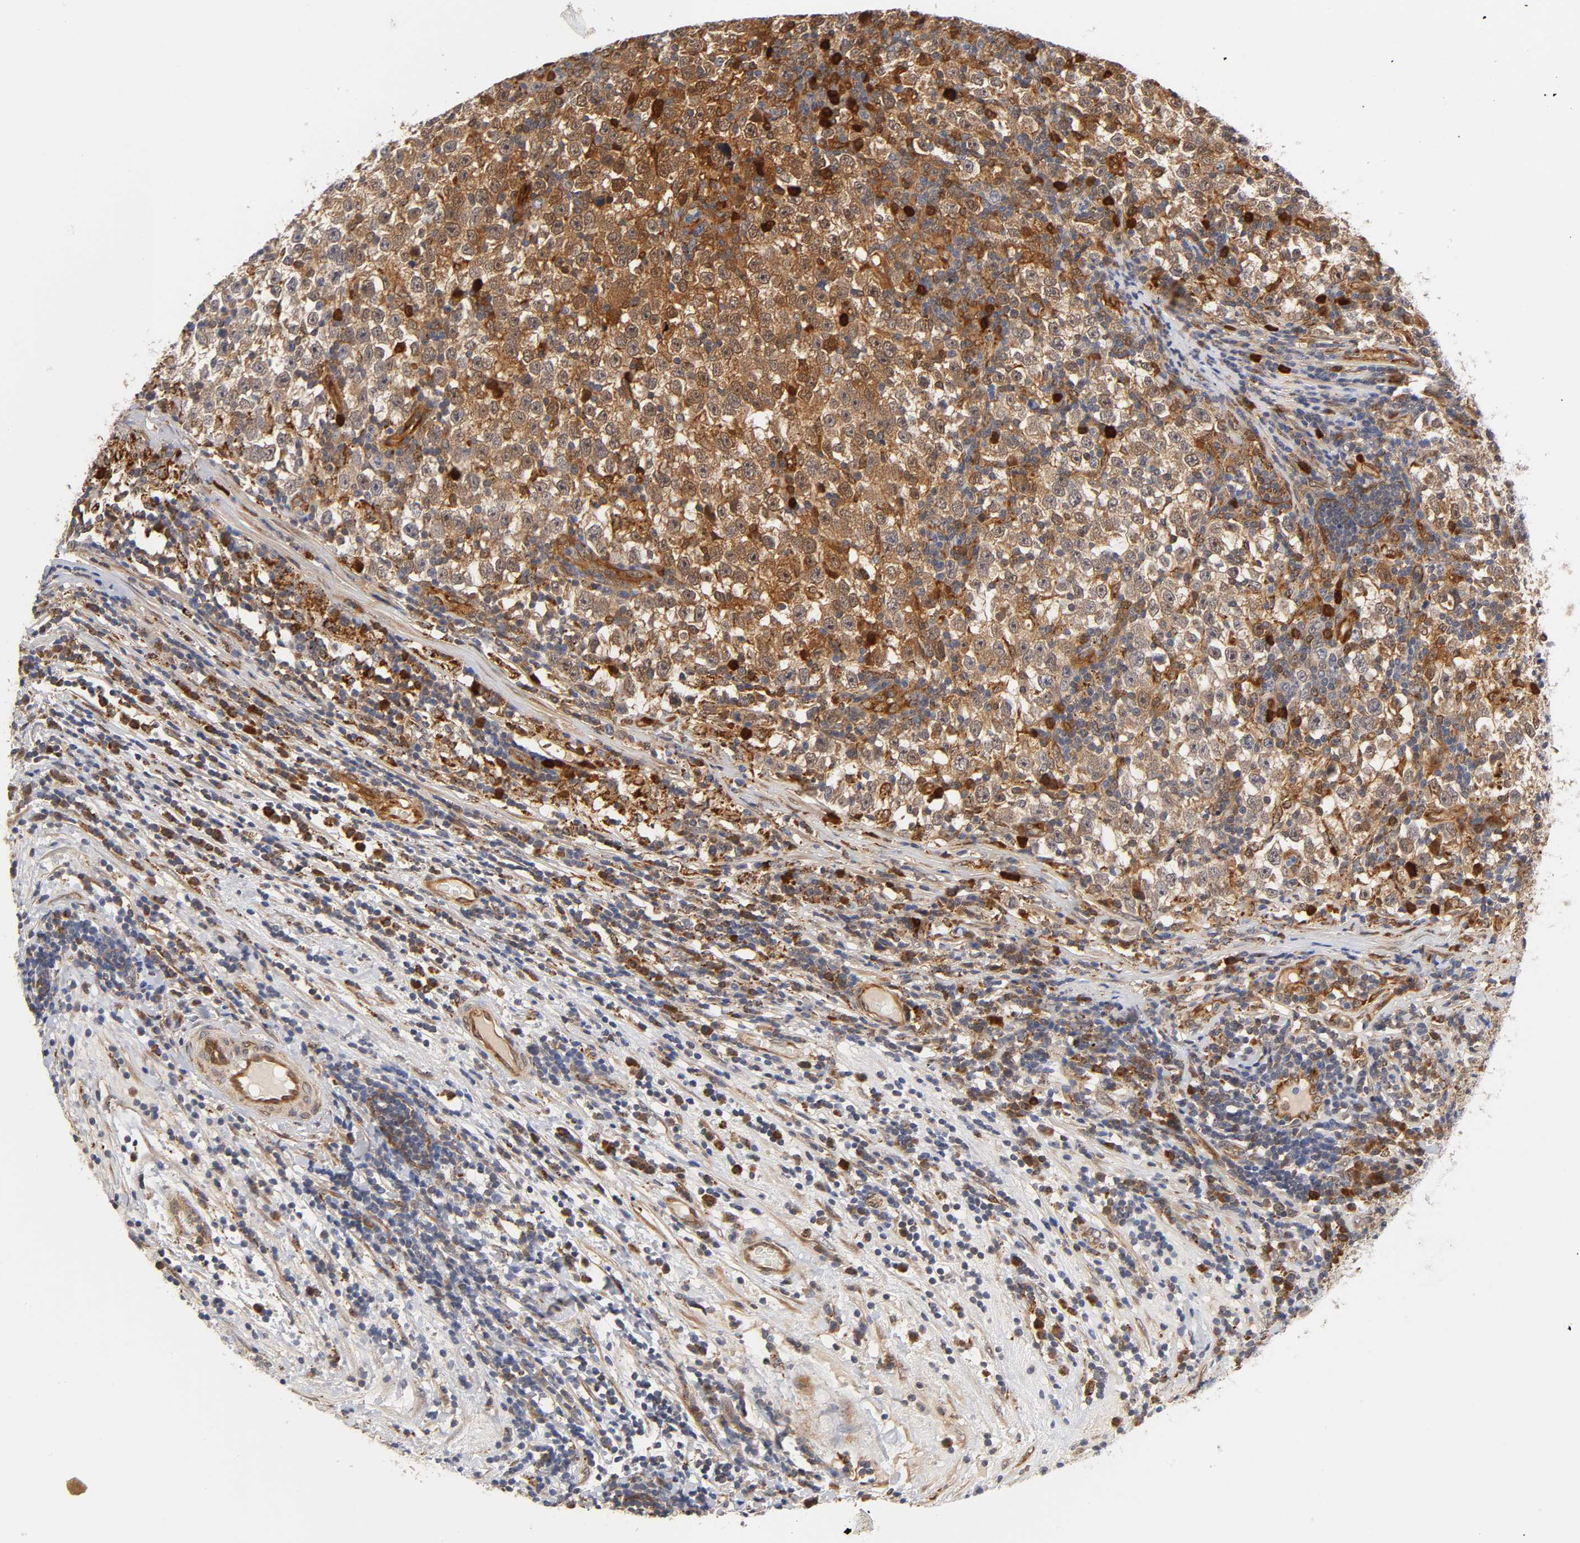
{"staining": {"intensity": "moderate", "quantity": ">75%", "location": "cytoplasmic/membranous,nuclear"}, "tissue": "testis cancer", "cell_type": "Tumor cells", "image_type": "cancer", "snomed": [{"axis": "morphology", "description": "Seminoma, NOS"}, {"axis": "topography", "description": "Testis"}], "caption": "An IHC photomicrograph of neoplastic tissue is shown. Protein staining in brown labels moderate cytoplasmic/membranous and nuclear positivity in testis cancer within tumor cells.", "gene": "ISG15", "patient": {"sex": "male", "age": 43}}